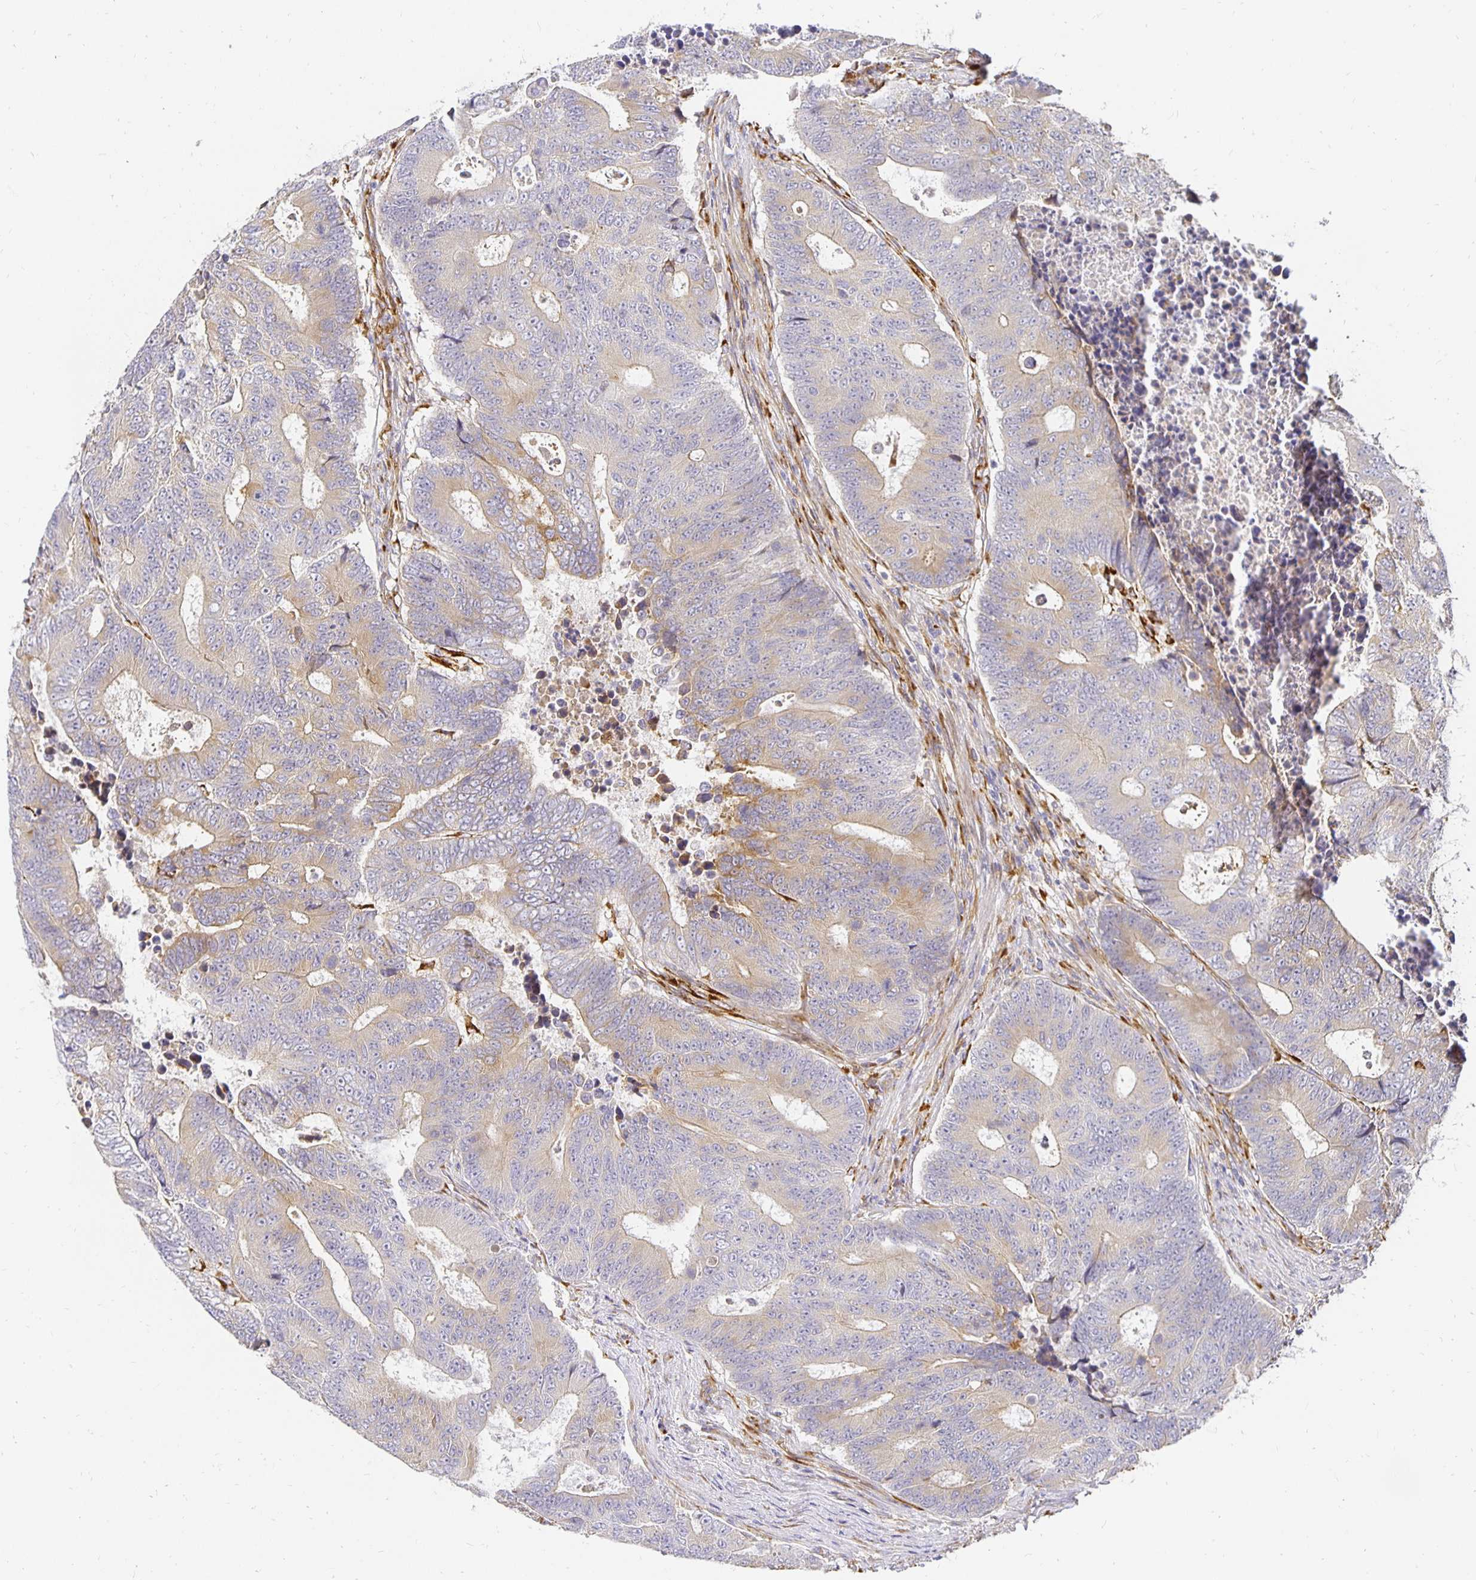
{"staining": {"intensity": "weak", "quantity": "25%-75%", "location": "cytoplasmic/membranous"}, "tissue": "colorectal cancer", "cell_type": "Tumor cells", "image_type": "cancer", "snomed": [{"axis": "morphology", "description": "Adenocarcinoma, NOS"}, {"axis": "topography", "description": "Colon"}], "caption": "Human colorectal adenocarcinoma stained with a protein marker exhibits weak staining in tumor cells.", "gene": "PLOD1", "patient": {"sex": "female", "age": 48}}